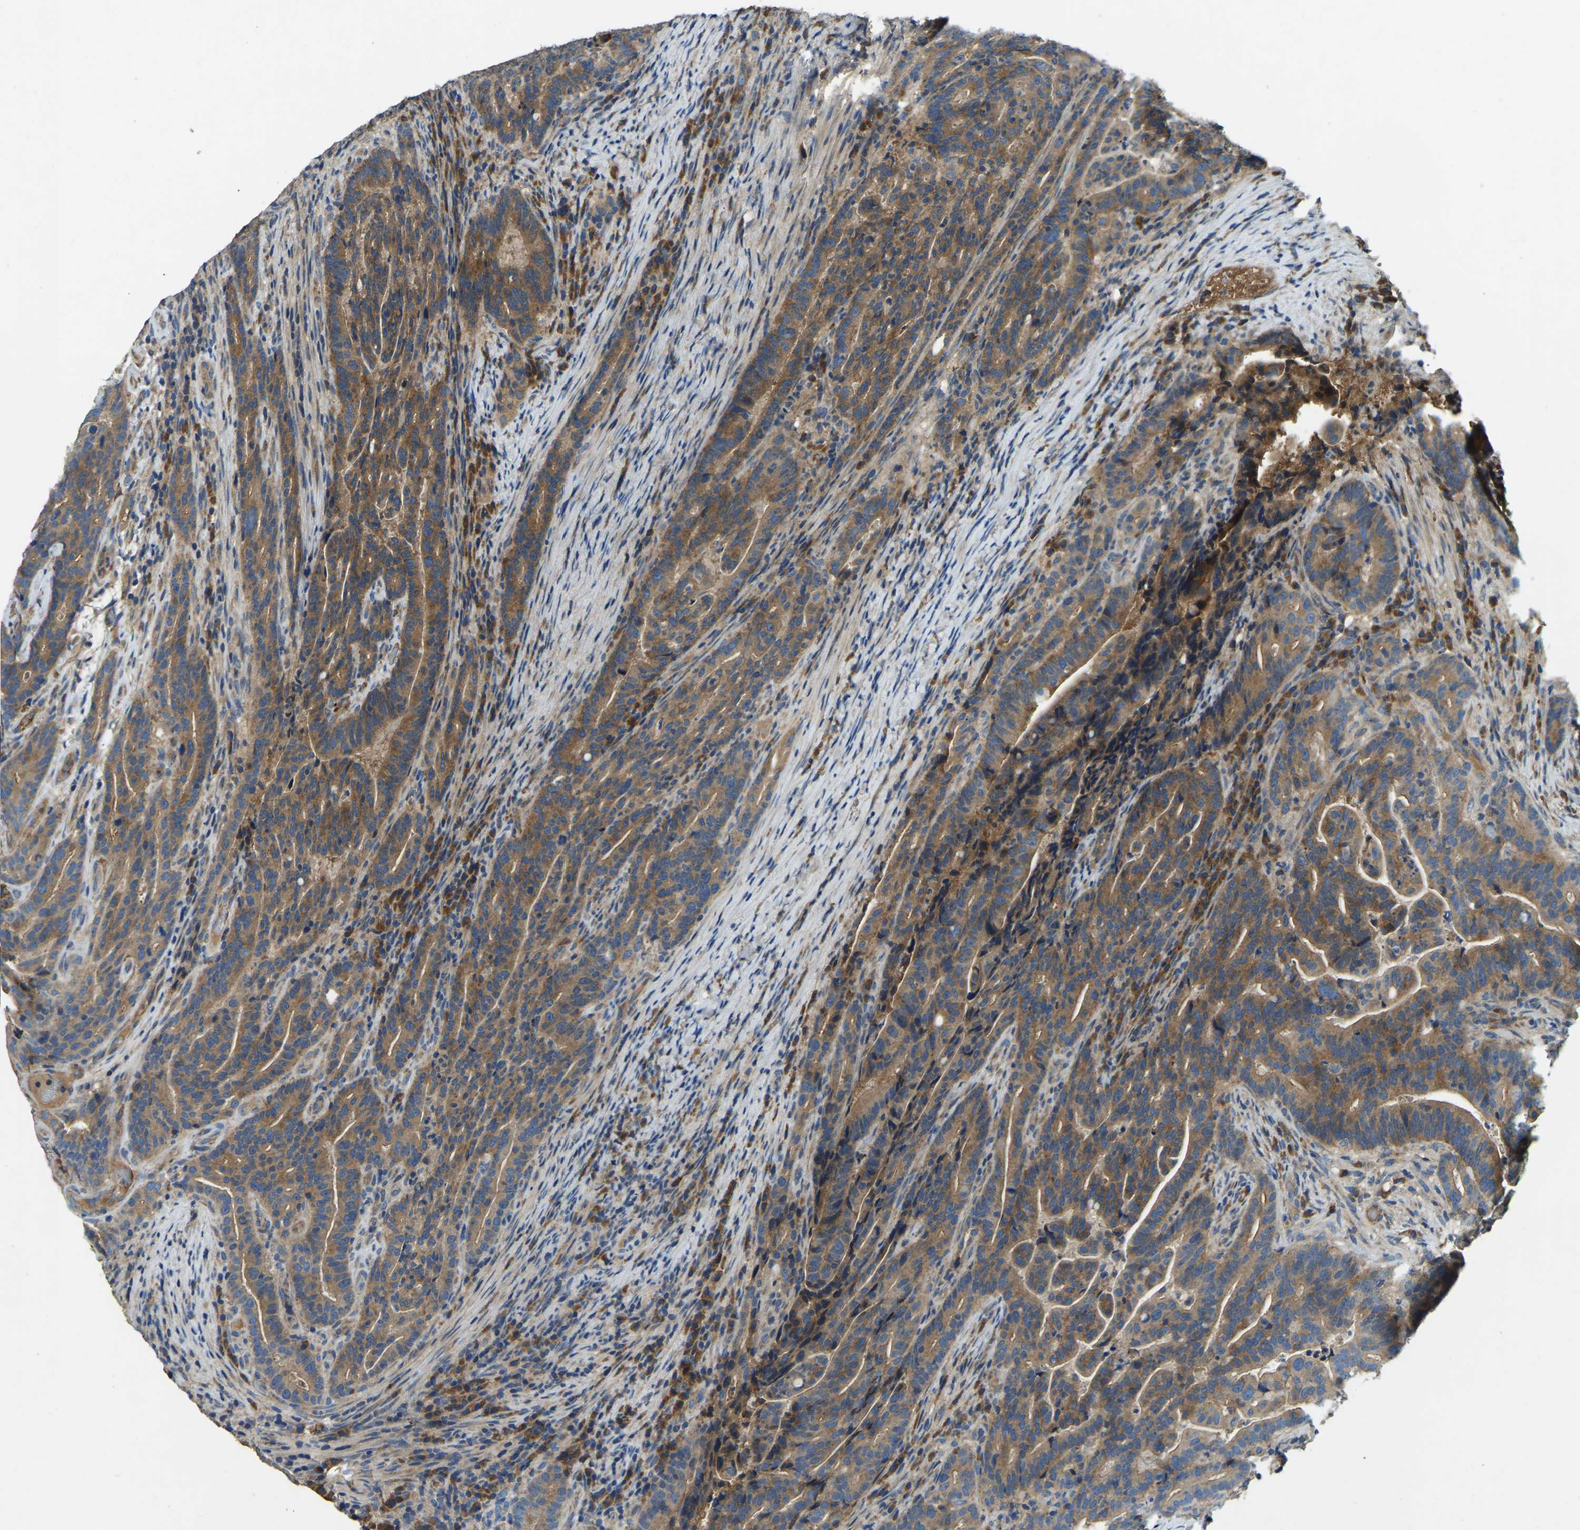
{"staining": {"intensity": "moderate", "quantity": ">75%", "location": "cytoplasmic/membranous"}, "tissue": "colorectal cancer", "cell_type": "Tumor cells", "image_type": "cancer", "snomed": [{"axis": "morphology", "description": "Adenocarcinoma, NOS"}, {"axis": "topography", "description": "Colon"}], "caption": "Adenocarcinoma (colorectal) tissue displays moderate cytoplasmic/membranous expression in approximately >75% of tumor cells (Stains: DAB (3,3'-diaminobenzidine) in brown, nuclei in blue, Microscopy: brightfield microscopy at high magnification).", "gene": "ATP8B1", "patient": {"sex": "female", "age": 66}}